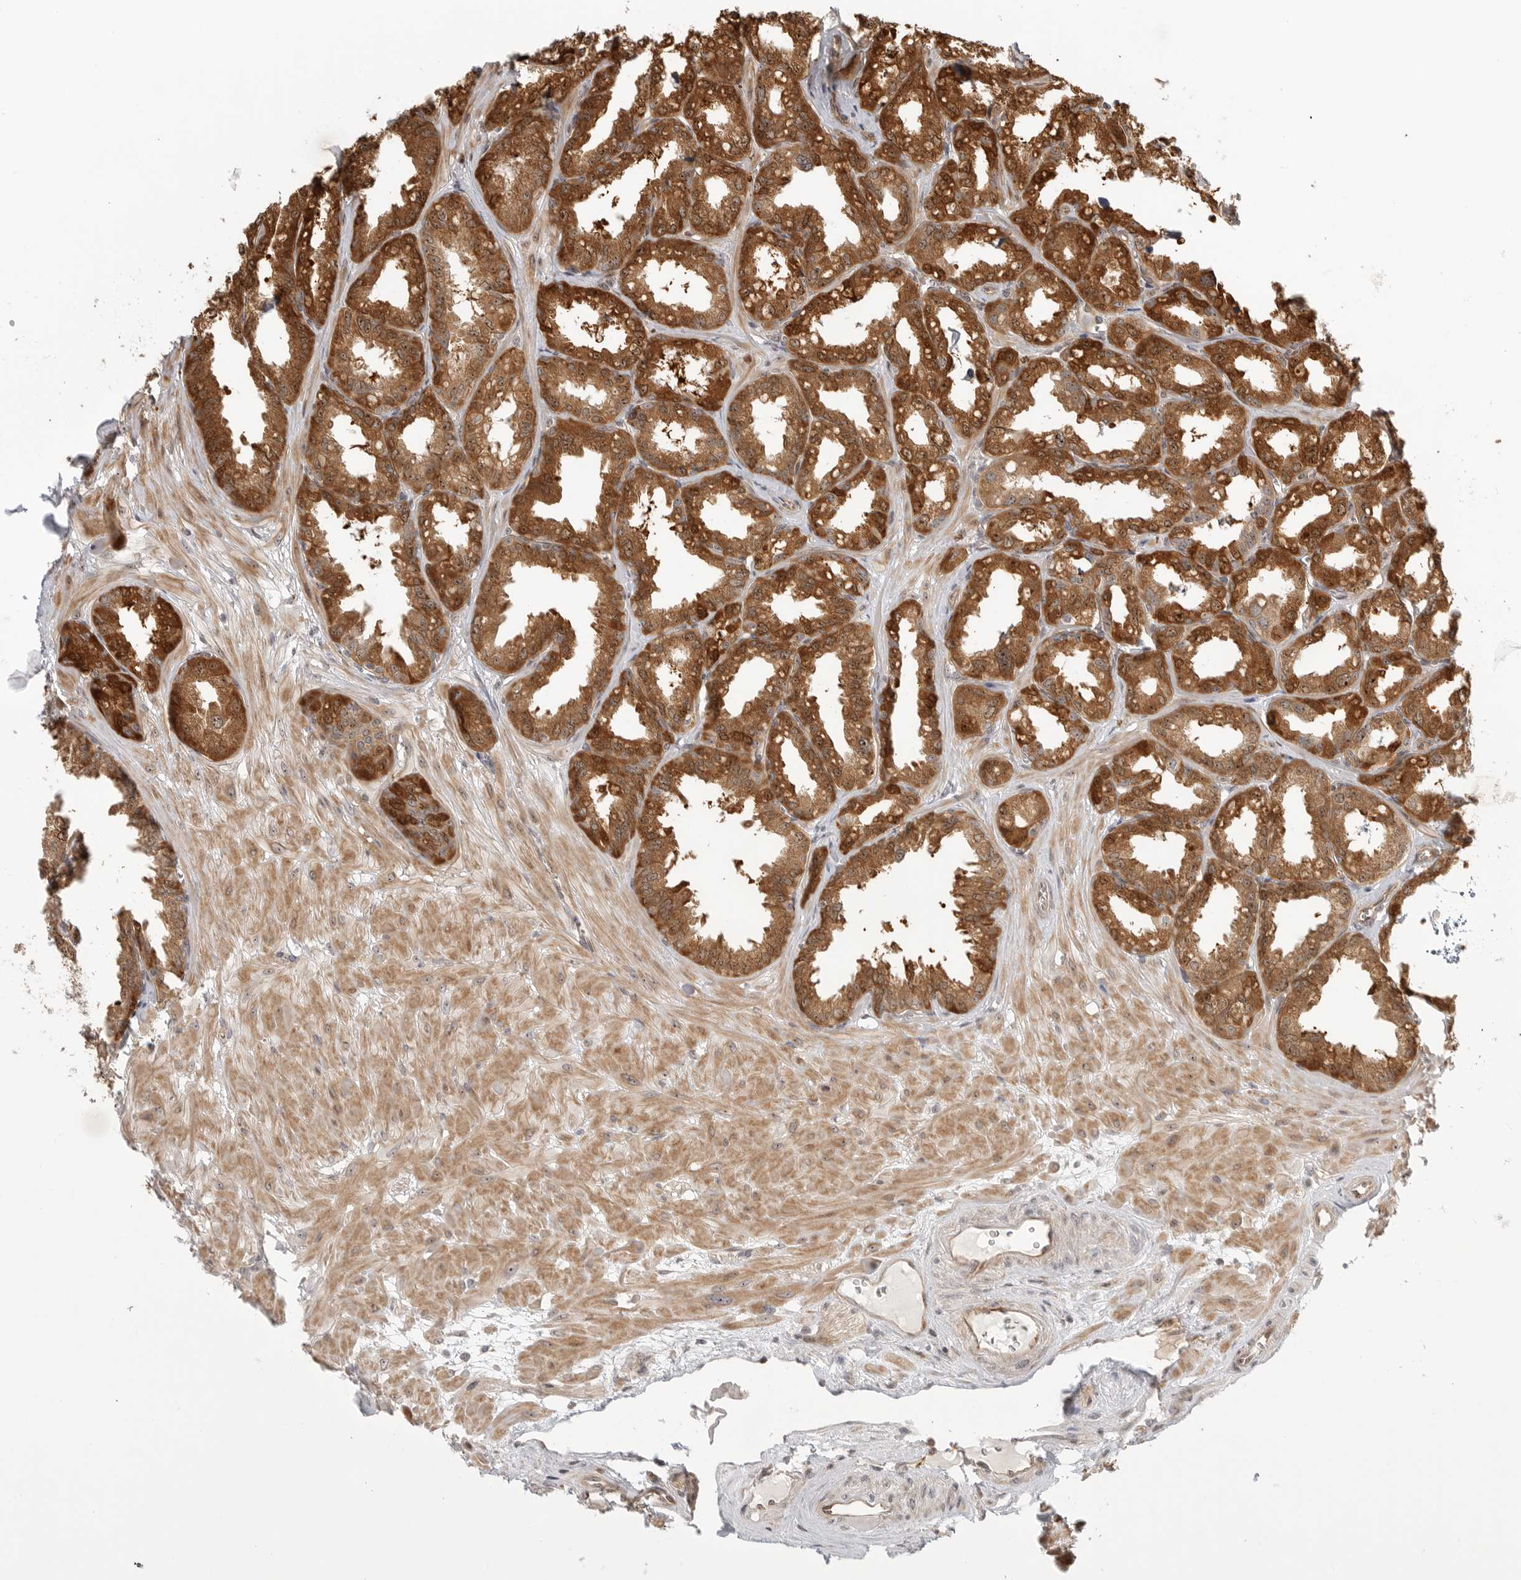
{"staining": {"intensity": "strong", "quantity": ">75%", "location": "cytoplasmic/membranous"}, "tissue": "seminal vesicle", "cell_type": "Glandular cells", "image_type": "normal", "snomed": [{"axis": "morphology", "description": "Normal tissue, NOS"}, {"axis": "topography", "description": "Prostate"}, {"axis": "topography", "description": "Seminal veicle"}], "caption": "Immunohistochemistry (IHC) histopathology image of unremarkable seminal vesicle: human seminal vesicle stained using IHC demonstrates high levels of strong protein expression localized specifically in the cytoplasmic/membranous of glandular cells, appearing as a cytoplasmic/membranous brown color.", "gene": "DSCC1", "patient": {"sex": "male", "age": 51}}